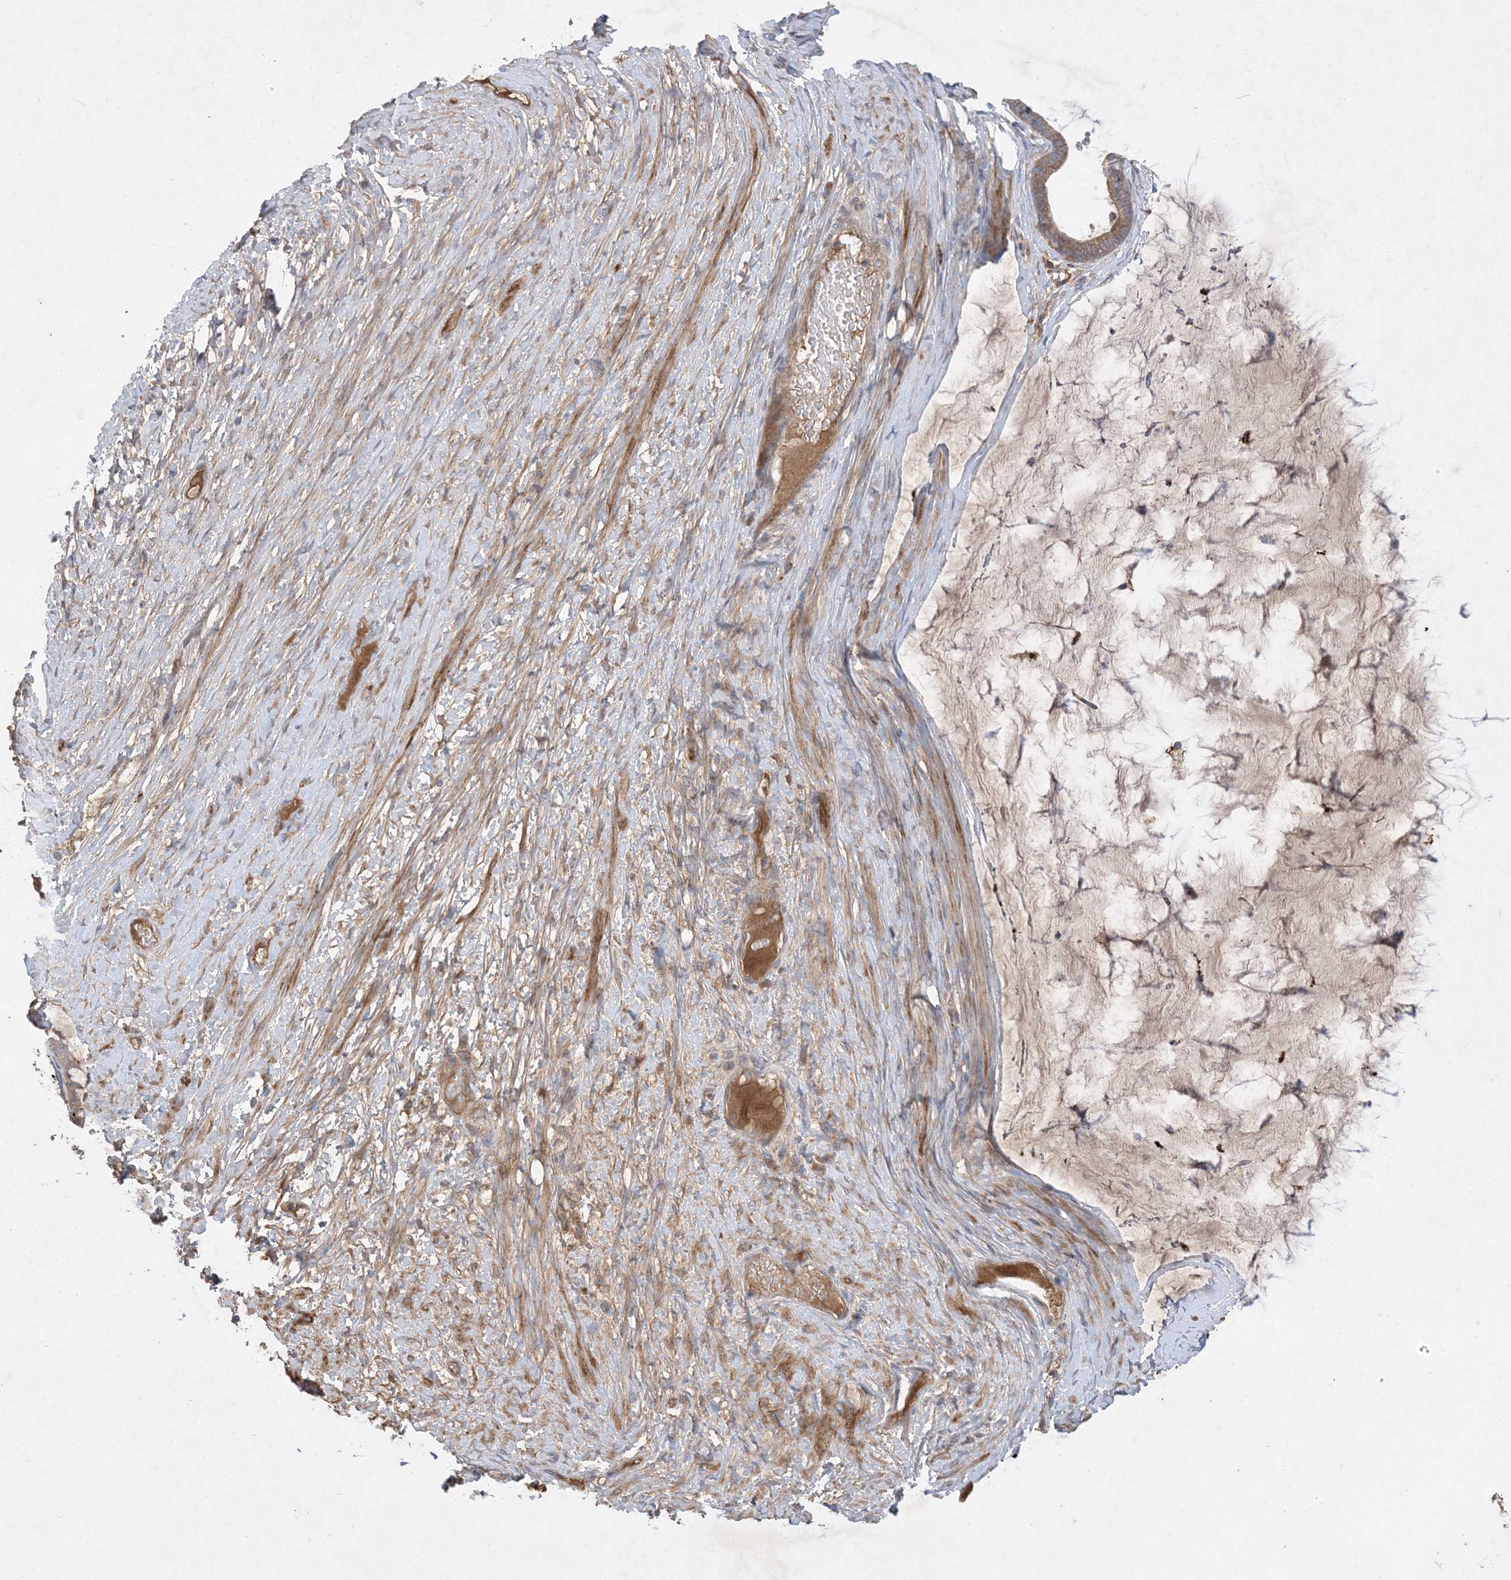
{"staining": {"intensity": "moderate", "quantity": ">75%", "location": "cytoplasmic/membranous"}, "tissue": "ovarian cancer", "cell_type": "Tumor cells", "image_type": "cancer", "snomed": [{"axis": "morphology", "description": "Cystadenocarcinoma, mucinous, NOS"}, {"axis": "topography", "description": "Ovary"}], "caption": "A high-resolution photomicrograph shows immunohistochemistry (IHC) staining of ovarian cancer, which demonstrates moderate cytoplasmic/membranous staining in approximately >75% of tumor cells. (DAB (3,3'-diaminobenzidine) = brown stain, brightfield microscopy at high magnification).", "gene": "MASP2", "patient": {"sex": "female", "age": 61}}